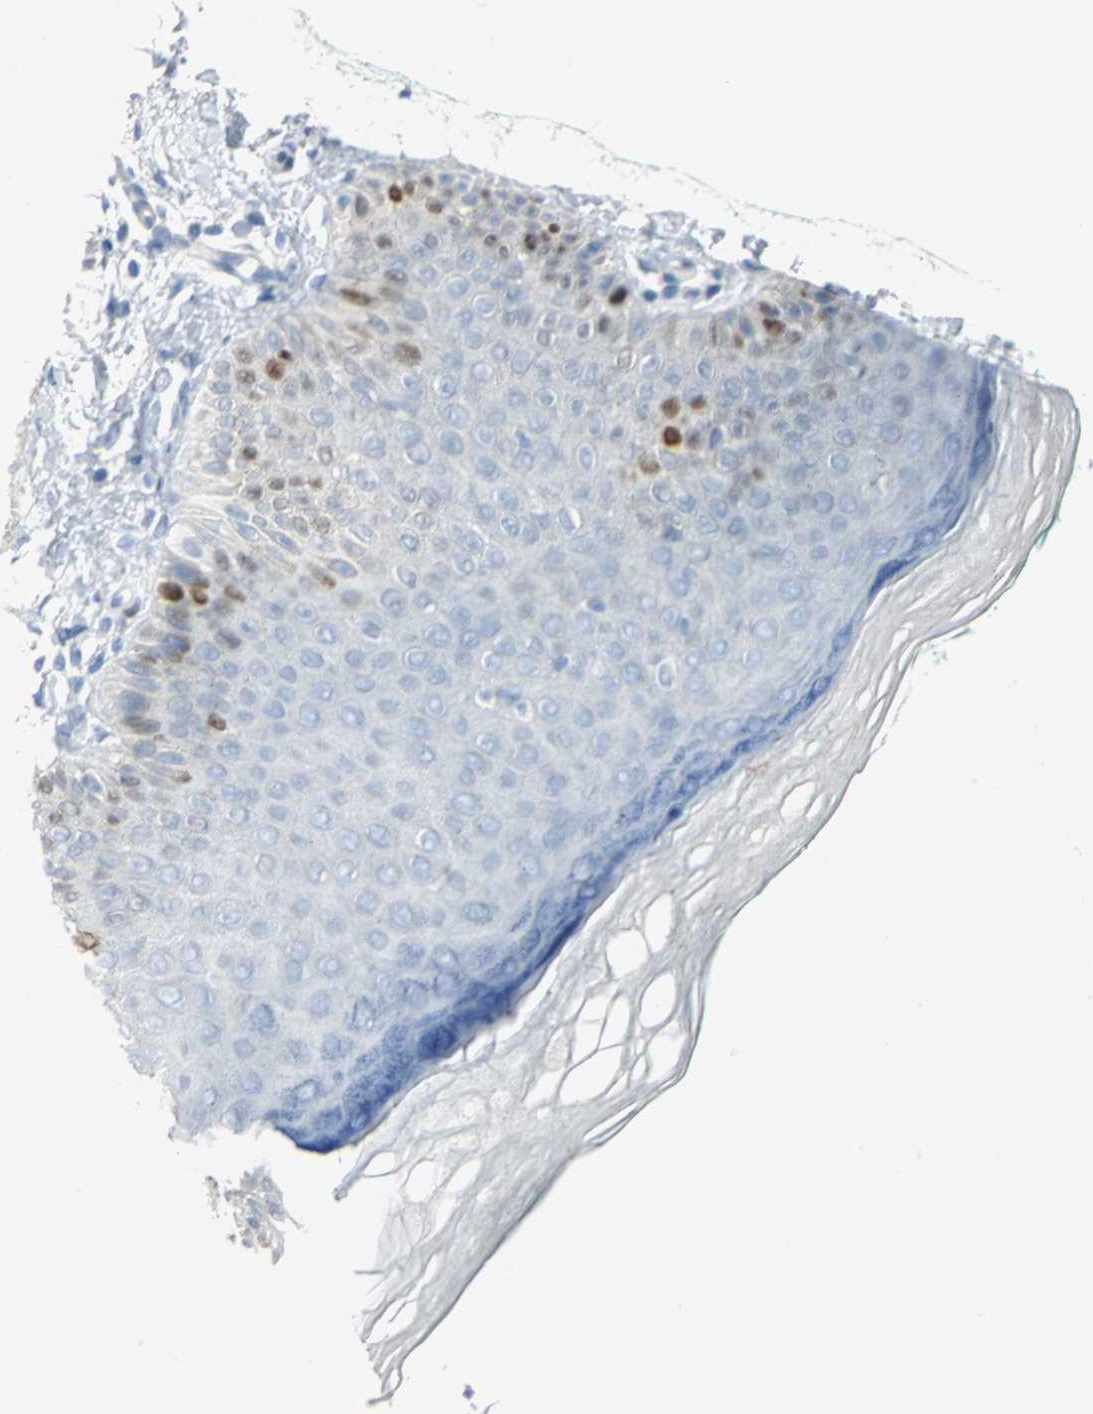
{"staining": {"intensity": "negative", "quantity": "none", "location": "none"}, "tissue": "skin", "cell_type": "Fibroblasts", "image_type": "normal", "snomed": [{"axis": "morphology", "description": "Normal tissue, NOS"}, {"axis": "topography", "description": "Skin"}], "caption": "Immunohistochemical staining of benign skin displays no significant staining in fibroblasts. (DAB immunohistochemistry, high magnification).", "gene": "MCM3", "patient": {"sex": "male", "age": 26}}